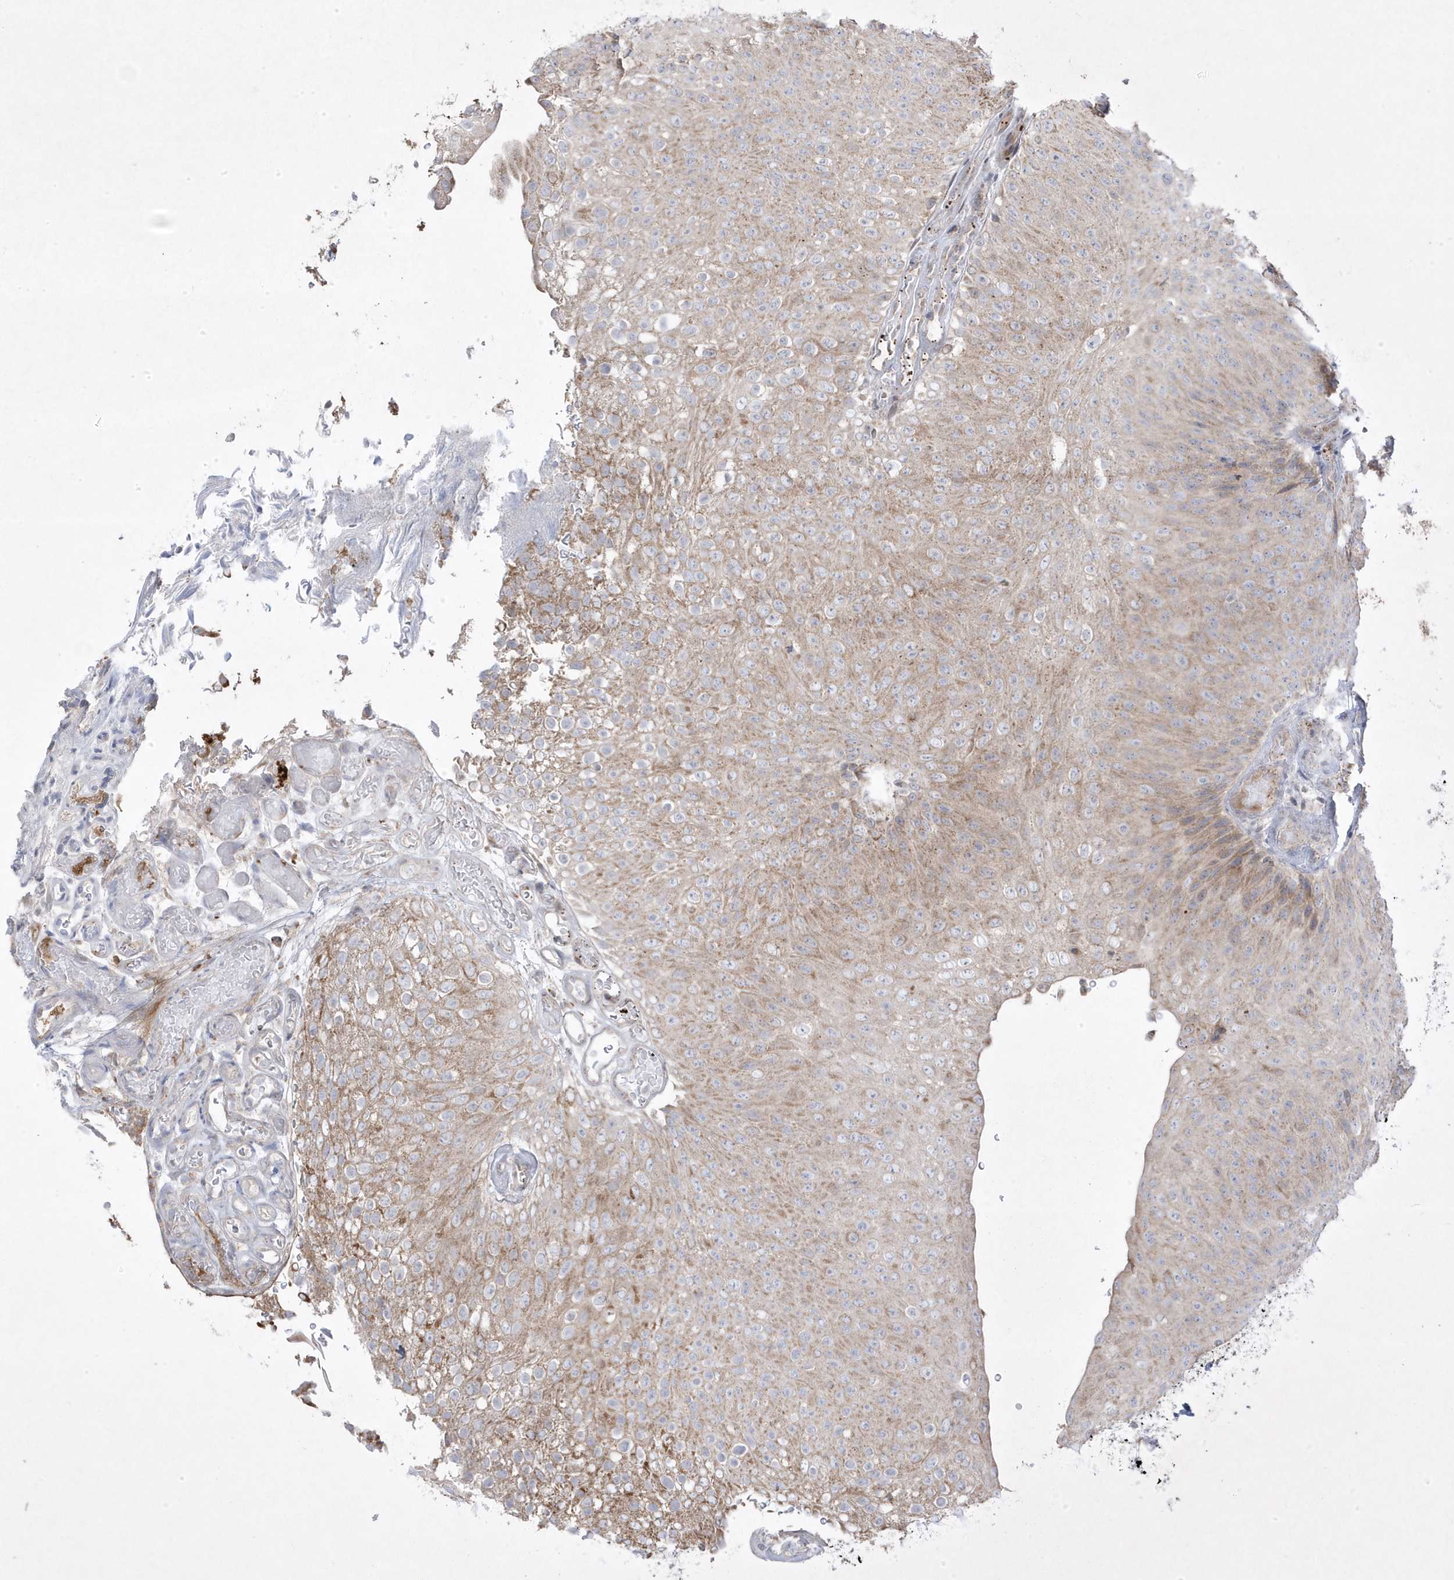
{"staining": {"intensity": "moderate", "quantity": "25%-75%", "location": "cytoplasmic/membranous"}, "tissue": "urothelial cancer", "cell_type": "Tumor cells", "image_type": "cancer", "snomed": [{"axis": "morphology", "description": "Urothelial carcinoma, Low grade"}, {"axis": "topography", "description": "Urinary bladder"}], "caption": "An image of urothelial cancer stained for a protein demonstrates moderate cytoplasmic/membranous brown staining in tumor cells. The protein of interest is shown in brown color, while the nuclei are stained blue.", "gene": "ADAMTSL3", "patient": {"sex": "male", "age": 78}}